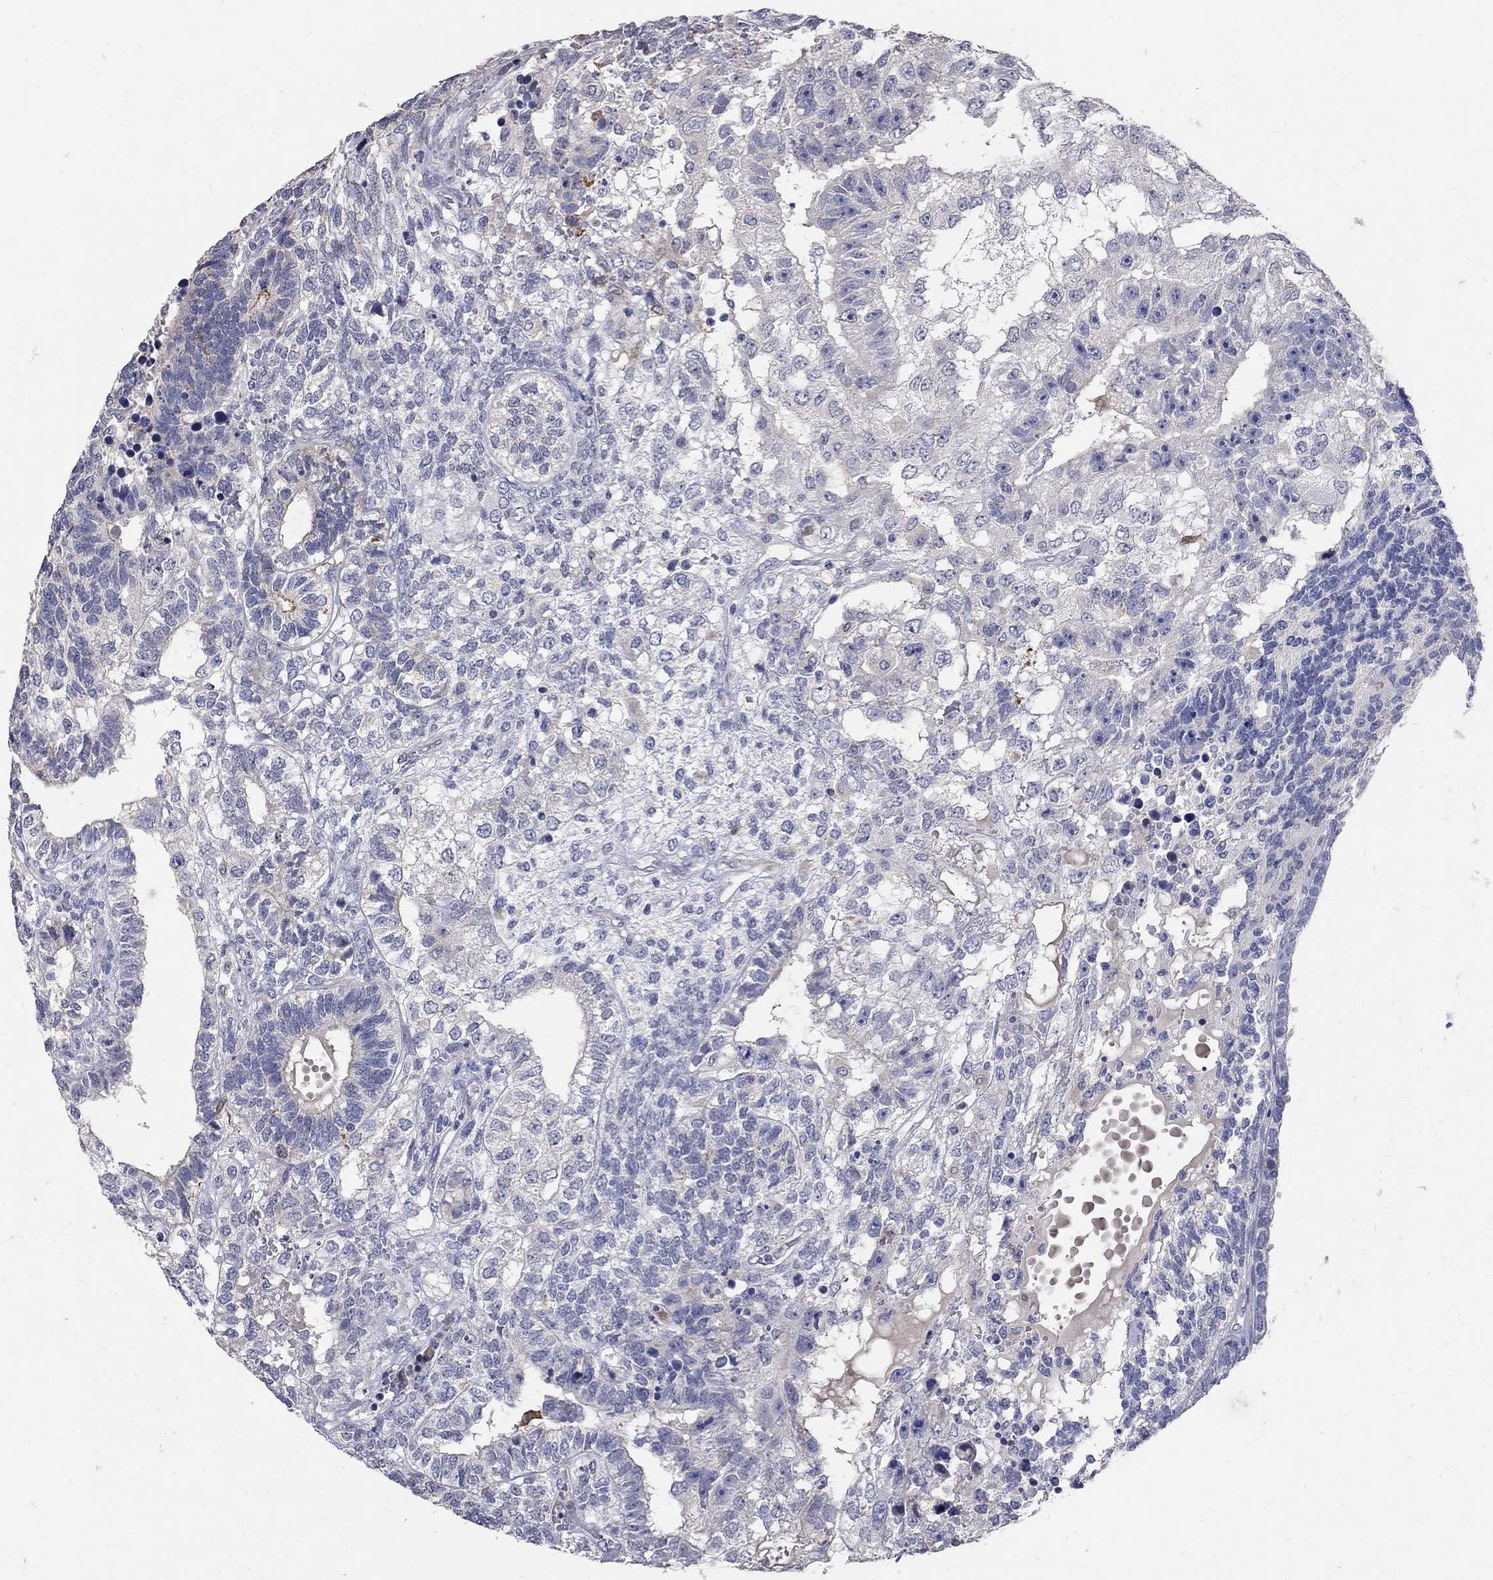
{"staining": {"intensity": "negative", "quantity": "none", "location": "none"}, "tissue": "testis cancer", "cell_type": "Tumor cells", "image_type": "cancer", "snomed": [{"axis": "morphology", "description": "Seminoma, NOS"}, {"axis": "morphology", "description": "Carcinoma, Embryonal, NOS"}, {"axis": "topography", "description": "Testis"}], "caption": "Immunohistochemistry (IHC) image of testis seminoma stained for a protein (brown), which shows no staining in tumor cells.", "gene": "CETN1", "patient": {"sex": "male", "age": 41}}